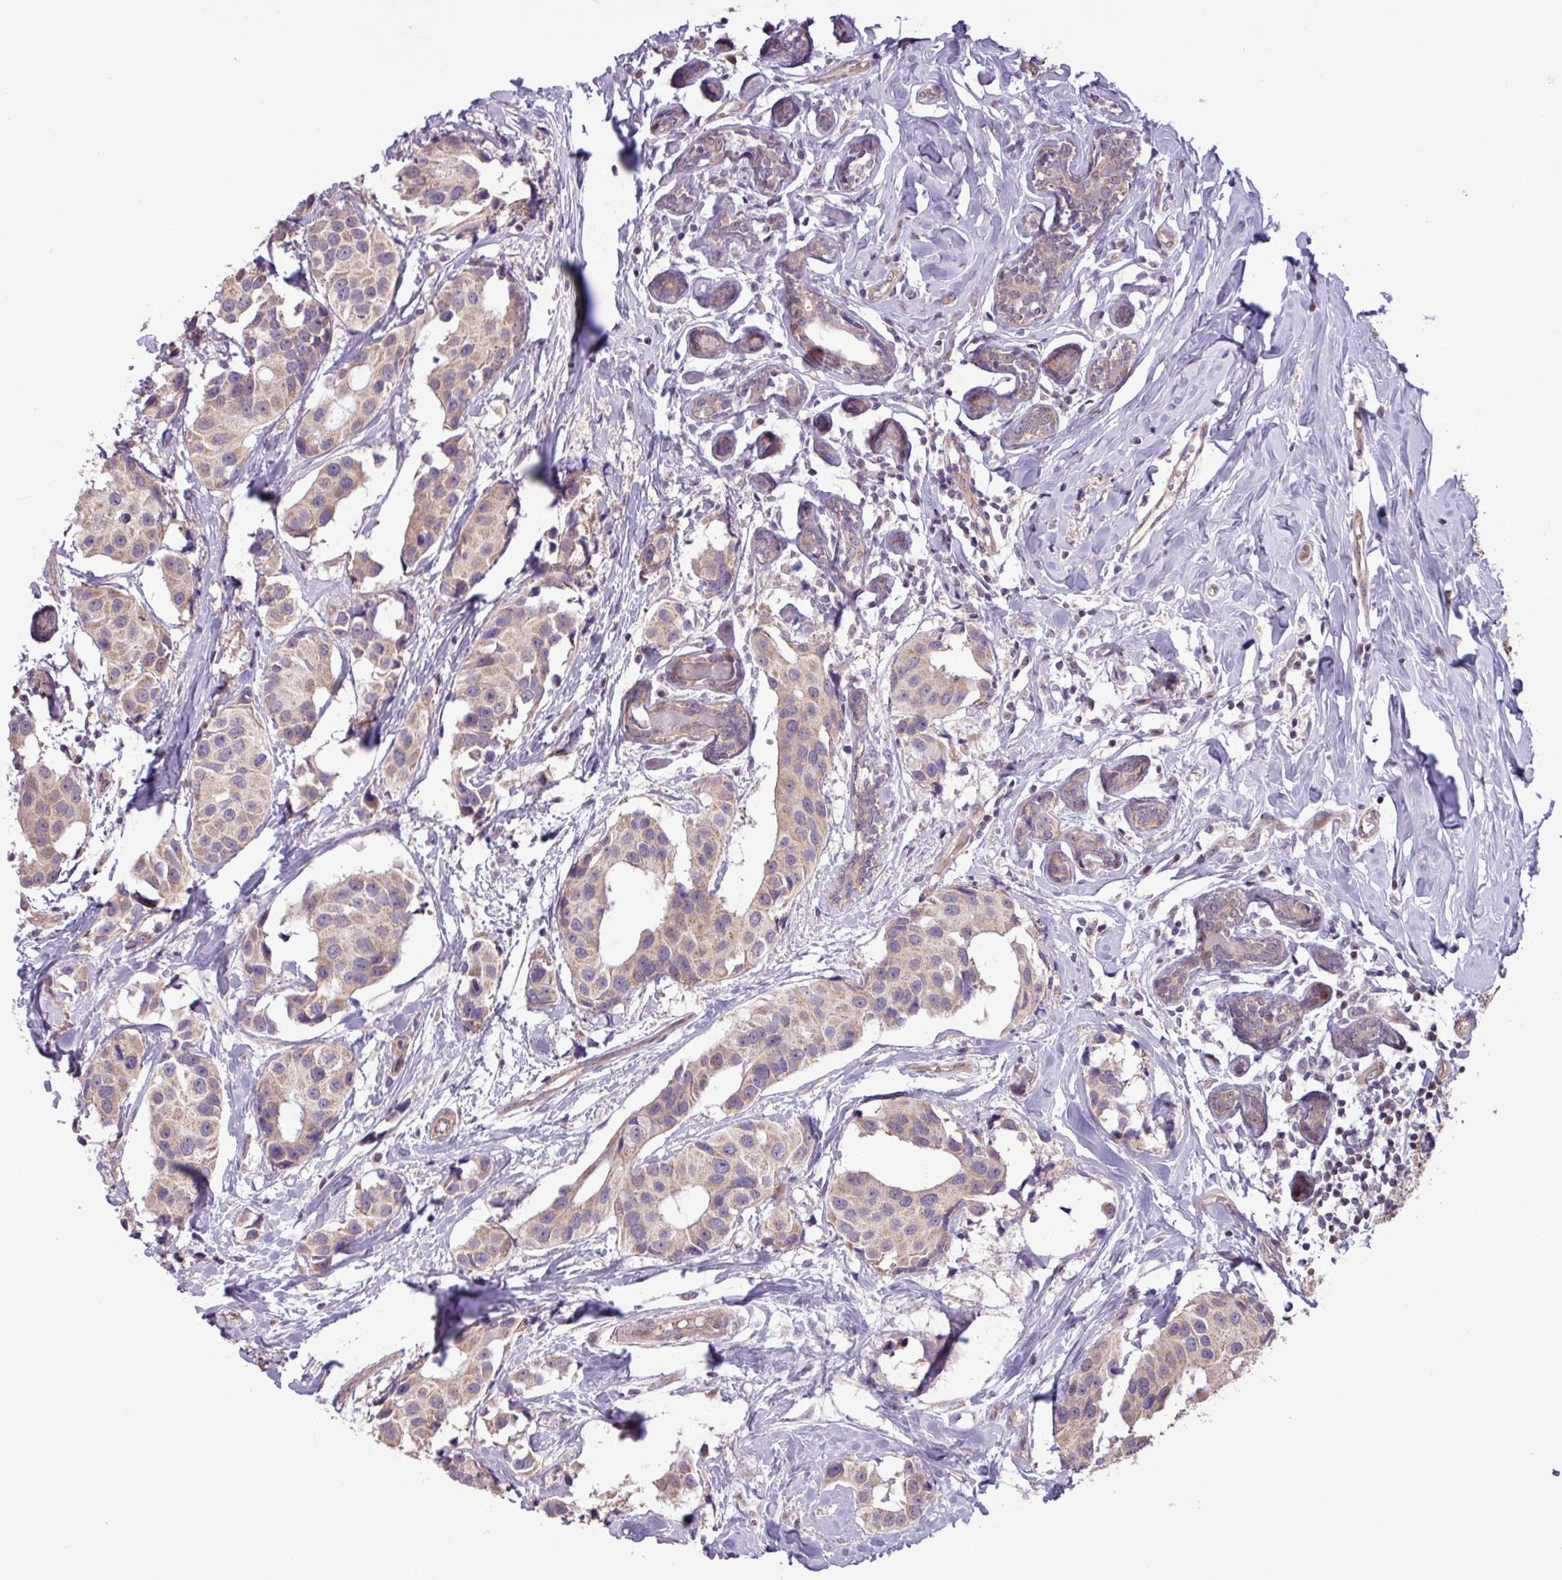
{"staining": {"intensity": "weak", "quantity": ">75%", "location": "cytoplasmic/membranous"}, "tissue": "breast cancer", "cell_type": "Tumor cells", "image_type": "cancer", "snomed": [{"axis": "morphology", "description": "Normal tissue, NOS"}, {"axis": "morphology", "description": "Duct carcinoma"}, {"axis": "topography", "description": "Breast"}], "caption": "Breast cancer was stained to show a protein in brown. There is low levels of weak cytoplasmic/membranous positivity in approximately >75% of tumor cells.", "gene": "PDPR", "patient": {"sex": "female", "age": 39}}